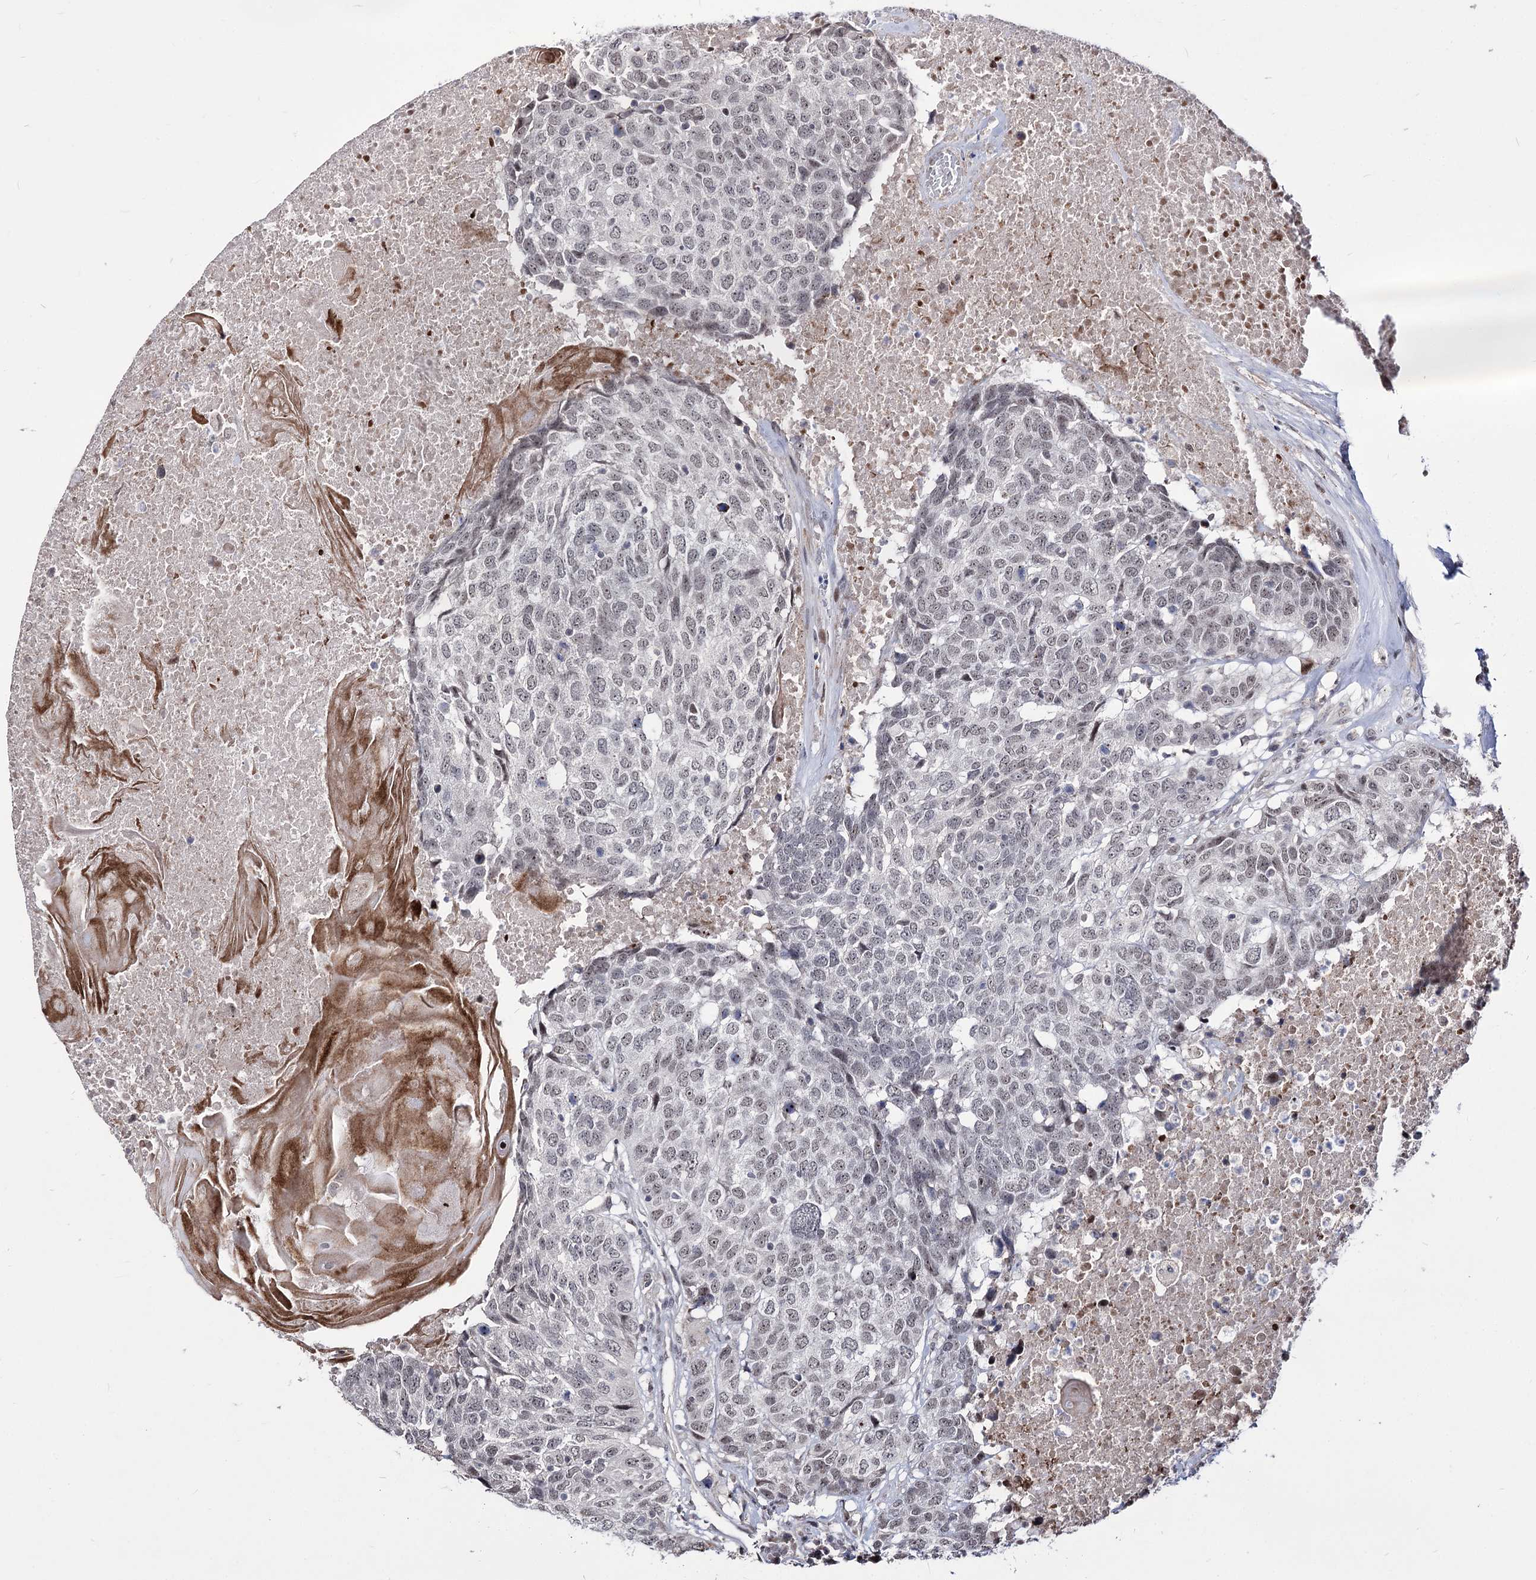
{"staining": {"intensity": "weak", "quantity": ">75%", "location": "nuclear"}, "tissue": "head and neck cancer", "cell_type": "Tumor cells", "image_type": "cancer", "snomed": [{"axis": "morphology", "description": "Squamous cell carcinoma, NOS"}, {"axis": "topography", "description": "Head-Neck"}], "caption": "Head and neck cancer stained with a protein marker shows weak staining in tumor cells.", "gene": "STOX1", "patient": {"sex": "male", "age": 66}}